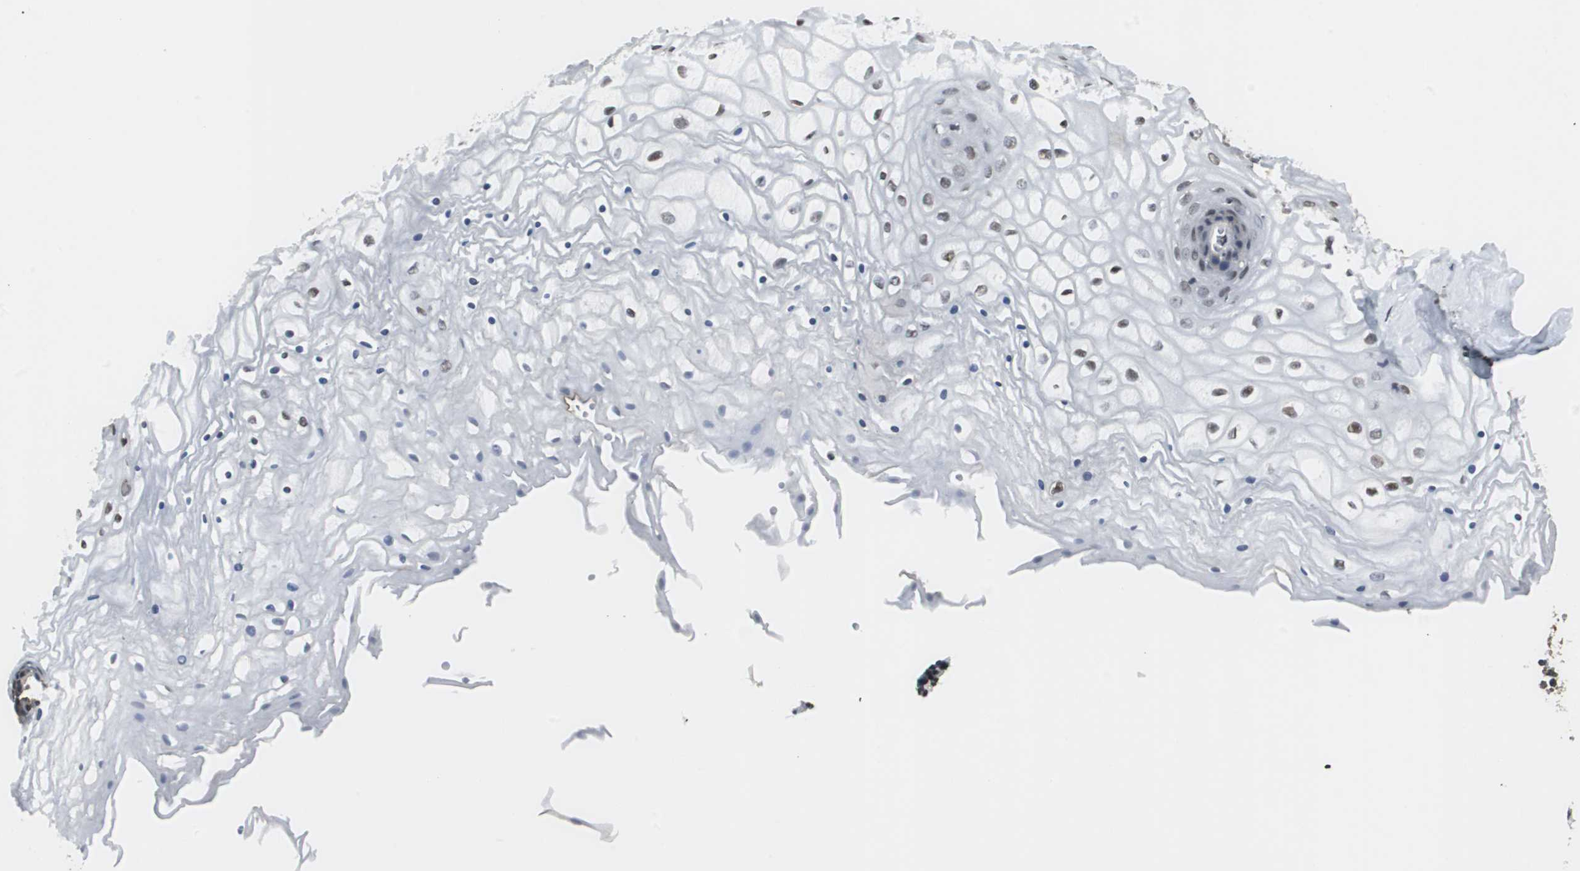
{"staining": {"intensity": "moderate", "quantity": "25%-75%", "location": "nuclear"}, "tissue": "vagina", "cell_type": "Squamous epithelial cells", "image_type": "normal", "snomed": [{"axis": "morphology", "description": "Normal tissue, NOS"}, {"axis": "topography", "description": "Vagina"}], "caption": "Moderate nuclear expression is present in about 25%-75% of squamous epithelial cells in normal vagina. The staining was performed using DAB to visualize the protein expression in brown, while the nuclei were stained in blue with hematoxylin (Magnification: 20x).", "gene": "MKX", "patient": {"sex": "female", "age": 34}}